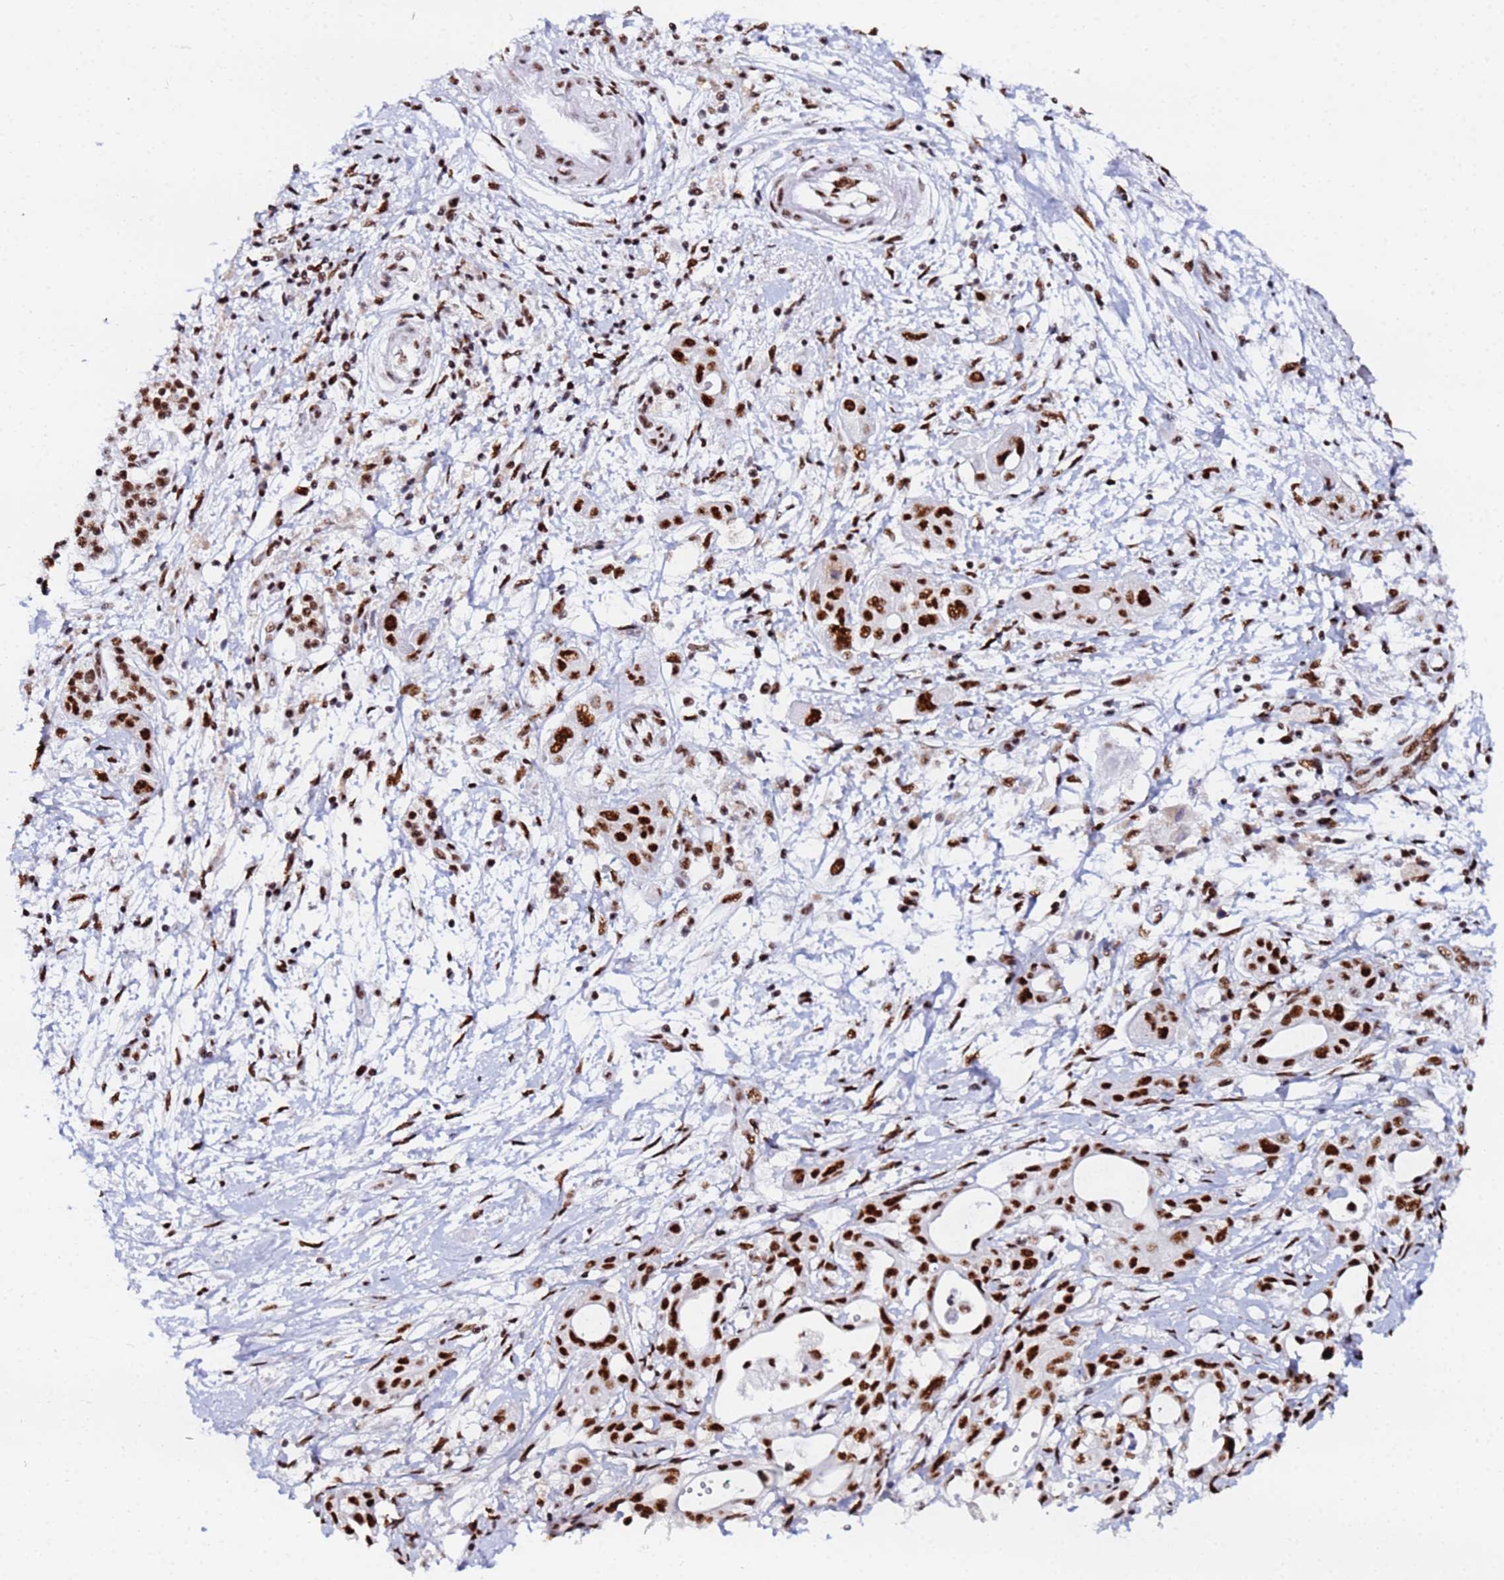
{"staining": {"intensity": "strong", "quantity": ">75%", "location": "nuclear"}, "tissue": "pancreatic cancer", "cell_type": "Tumor cells", "image_type": "cancer", "snomed": [{"axis": "morphology", "description": "Adenocarcinoma, NOS"}, {"axis": "topography", "description": "Pancreas"}], "caption": "Protein analysis of pancreatic cancer tissue demonstrates strong nuclear staining in about >75% of tumor cells. The staining was performed using DAB (3,3'-diaminobenzidine) to visualize the protein expression in brown, while the nuclei were stained in blue with hematoxylin (Magnification: 20x).", "gene": "SNRPA1", "patient": {"sex": "male", "age": 68}}